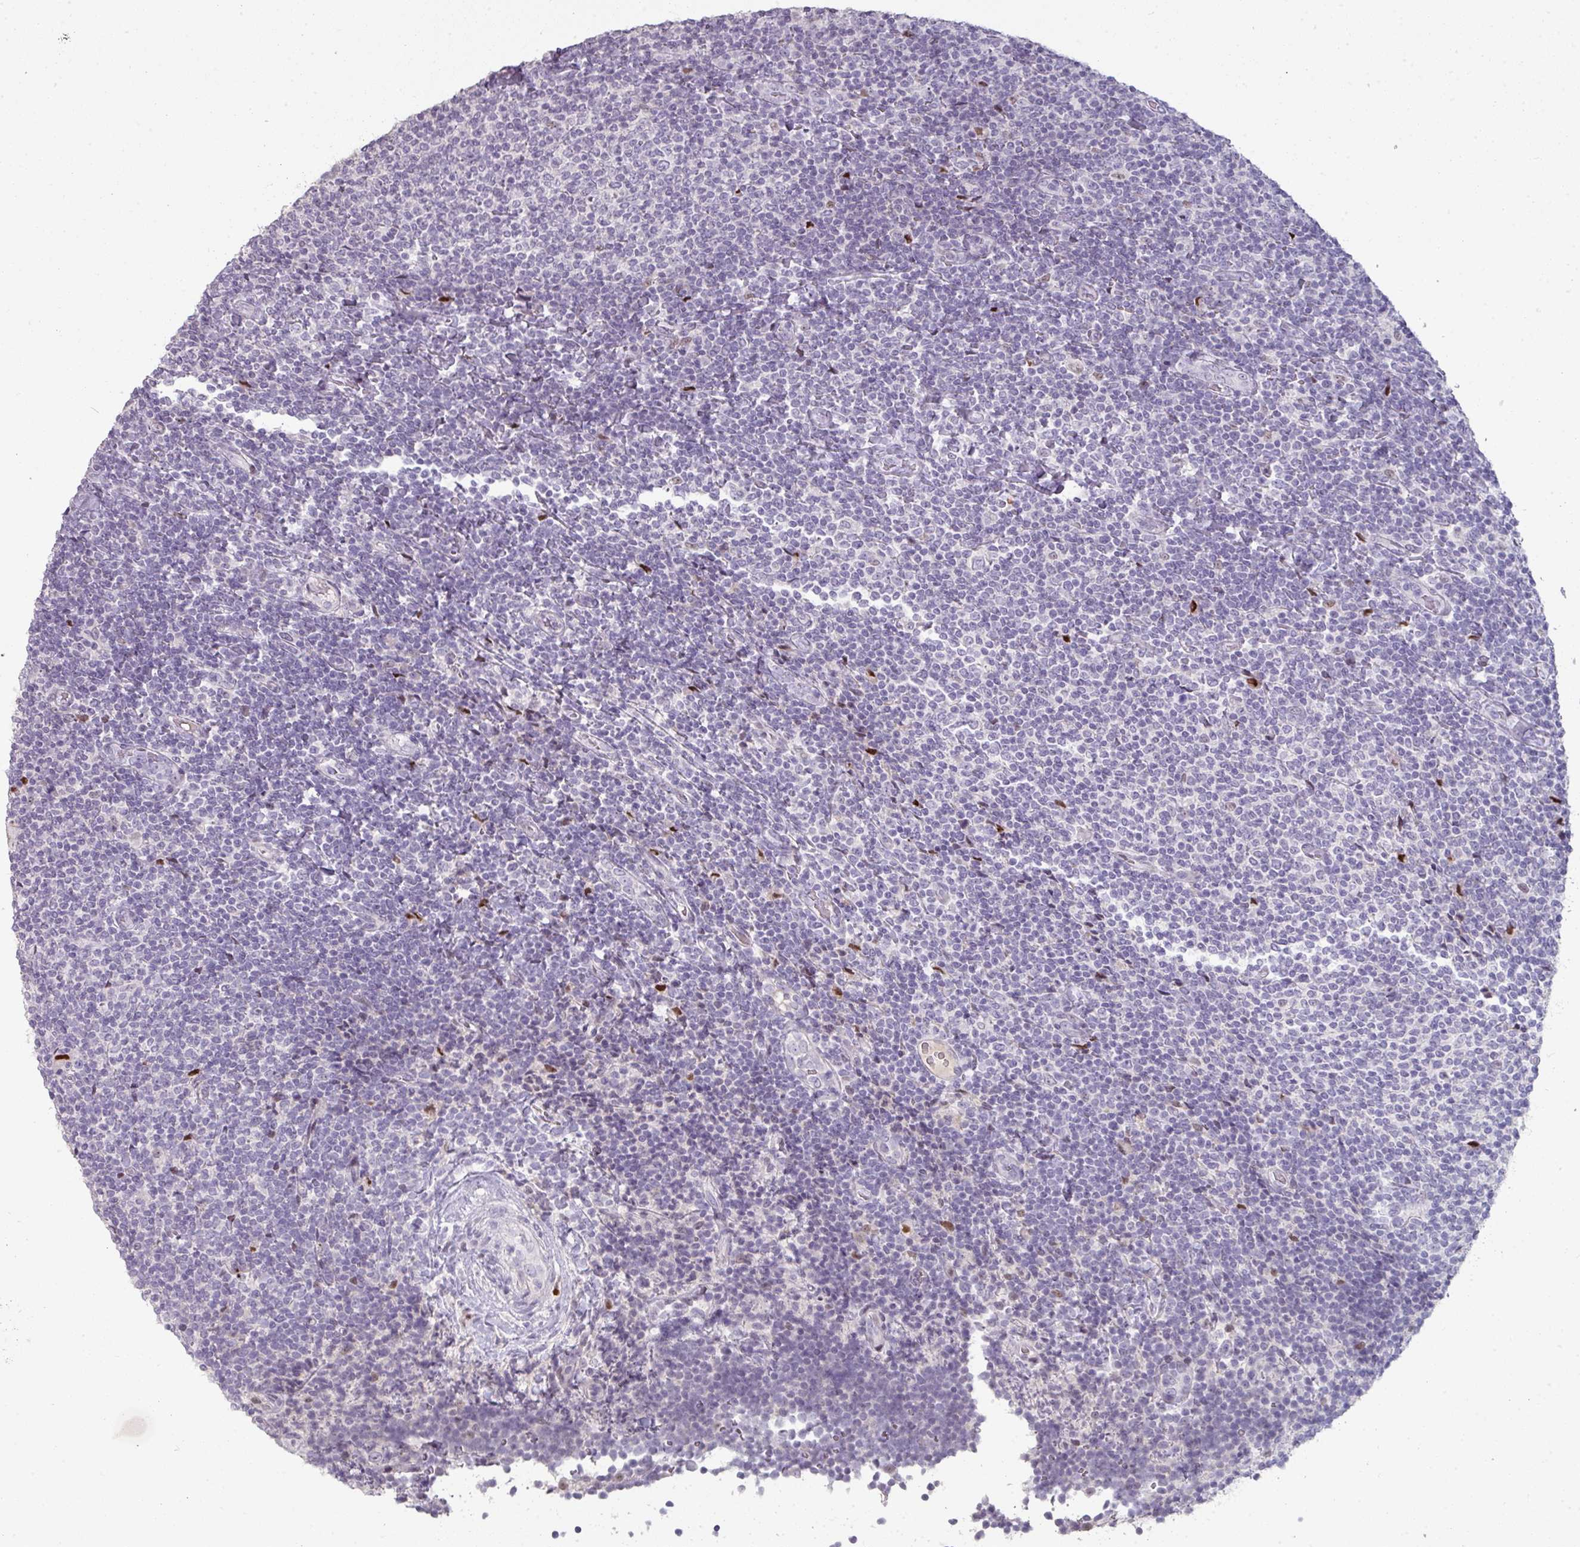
{"staining": {"intensity": "negative", "quantity": "none", "location": "none"}, "tissue": "lymphoma", "cell_type": "Tumor cells", "image_type": "cancer", "snomed": [{"axis": "morphology", "description": "Malignant lymphoma, non-Hodgkin's type, Low grade"}, {"axis": "topography", "description": "Lymph node"}], "caption": "A micrograph of human malignant lymphoma, non-Hodgkin's type (low-grade) is negative for staining in tumor cells.", "gene": "GTF2H3", "patient": {"sex": "male", "age": 52}}